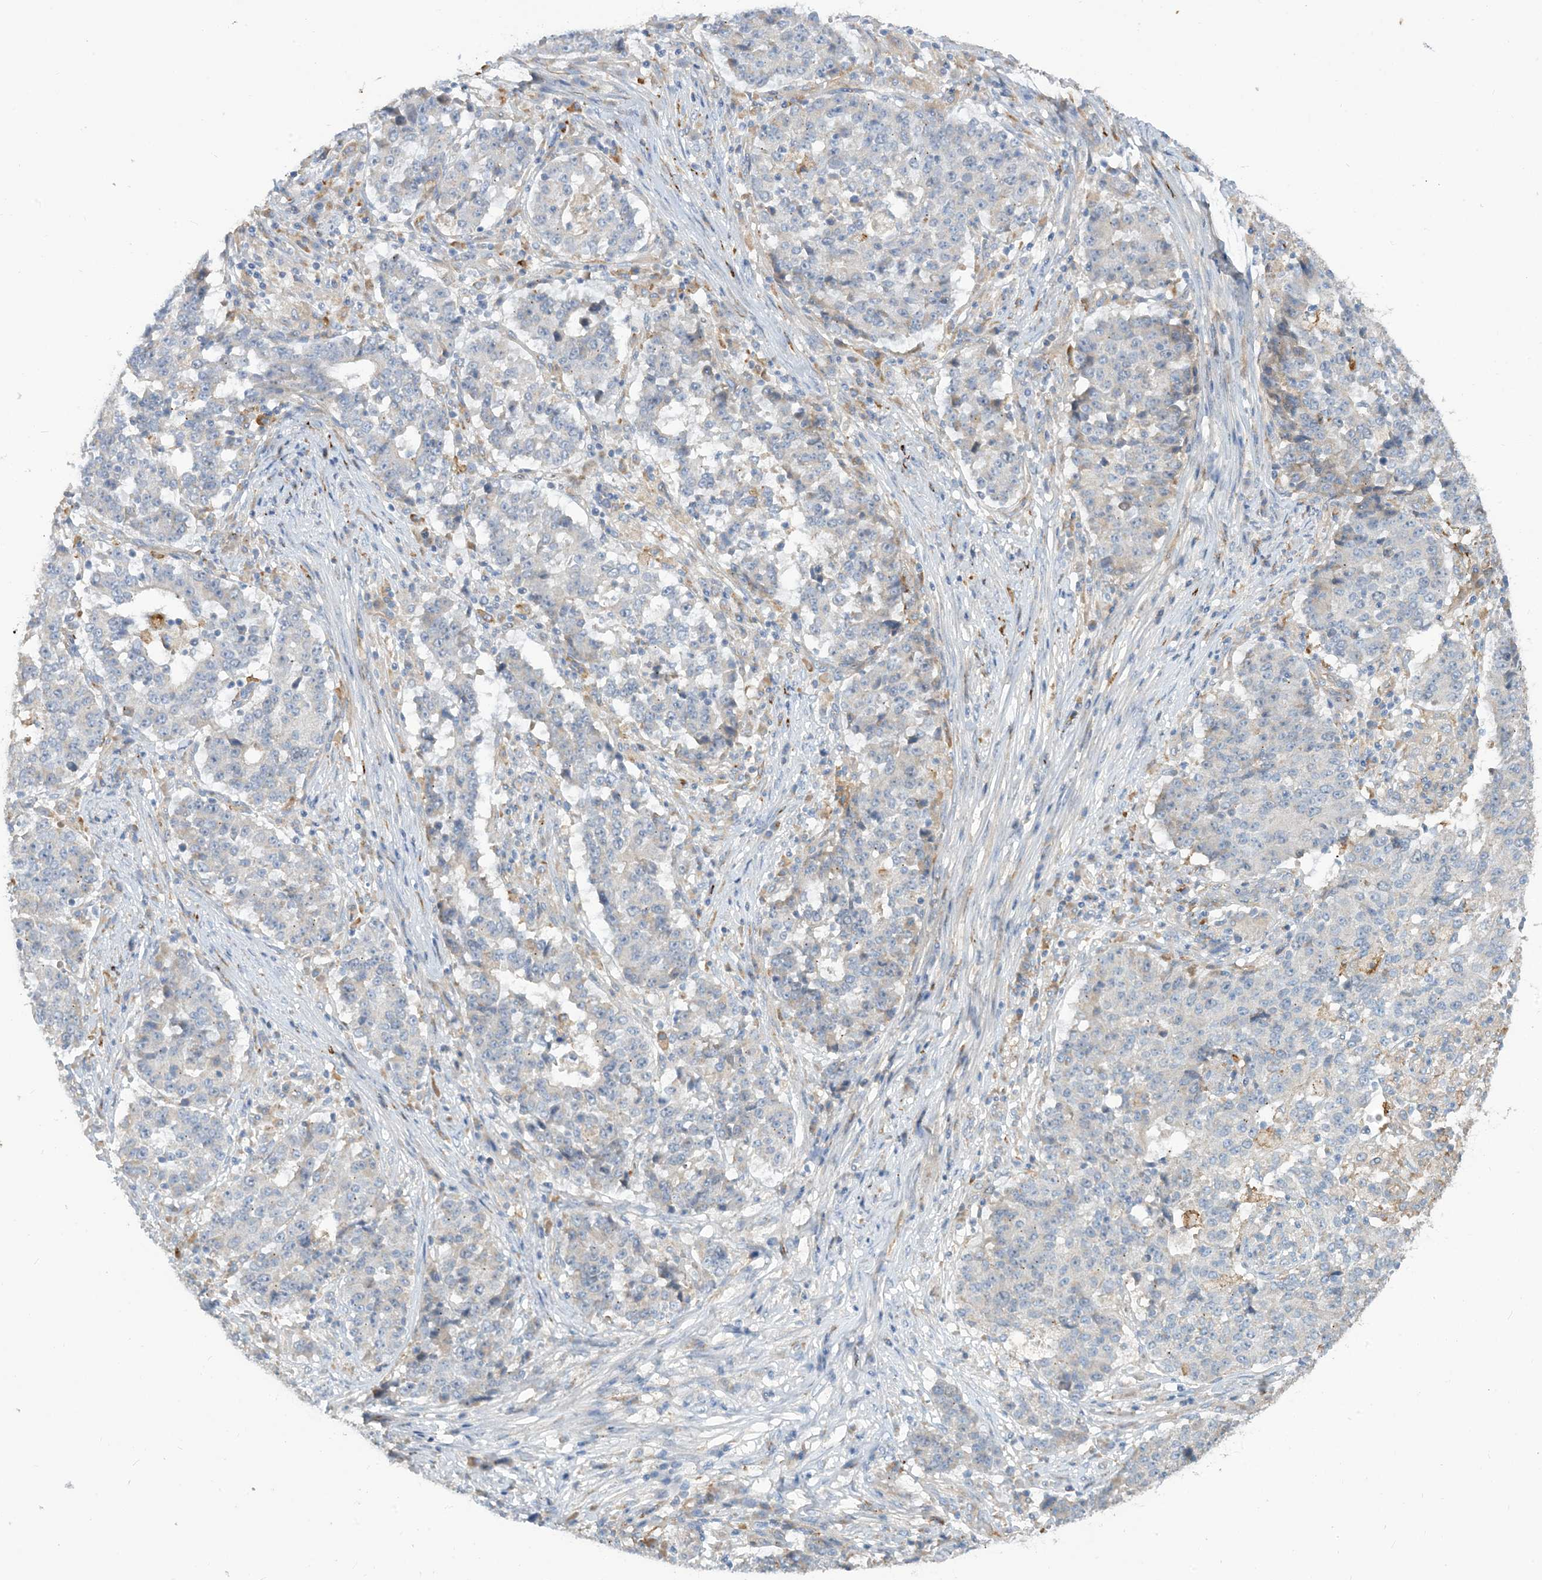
{"staining": {"intensity": "negative", "quantity": "none", "location": "none"}, "tissue": "stomach cancer", "cell_type": "Tumor cells", "image_type": "cancer", "snomed": [{"axis": "morphology", "description": "Adenocarcinoma, NOS"}, {"axis": "topography", "description": "Stomach"}], "caption": "Tumor cells show no significant protein expression in stomach adenocarcinoma.", "gene": "PEAR1", "patient": {"sex": "male", "age": 59}}